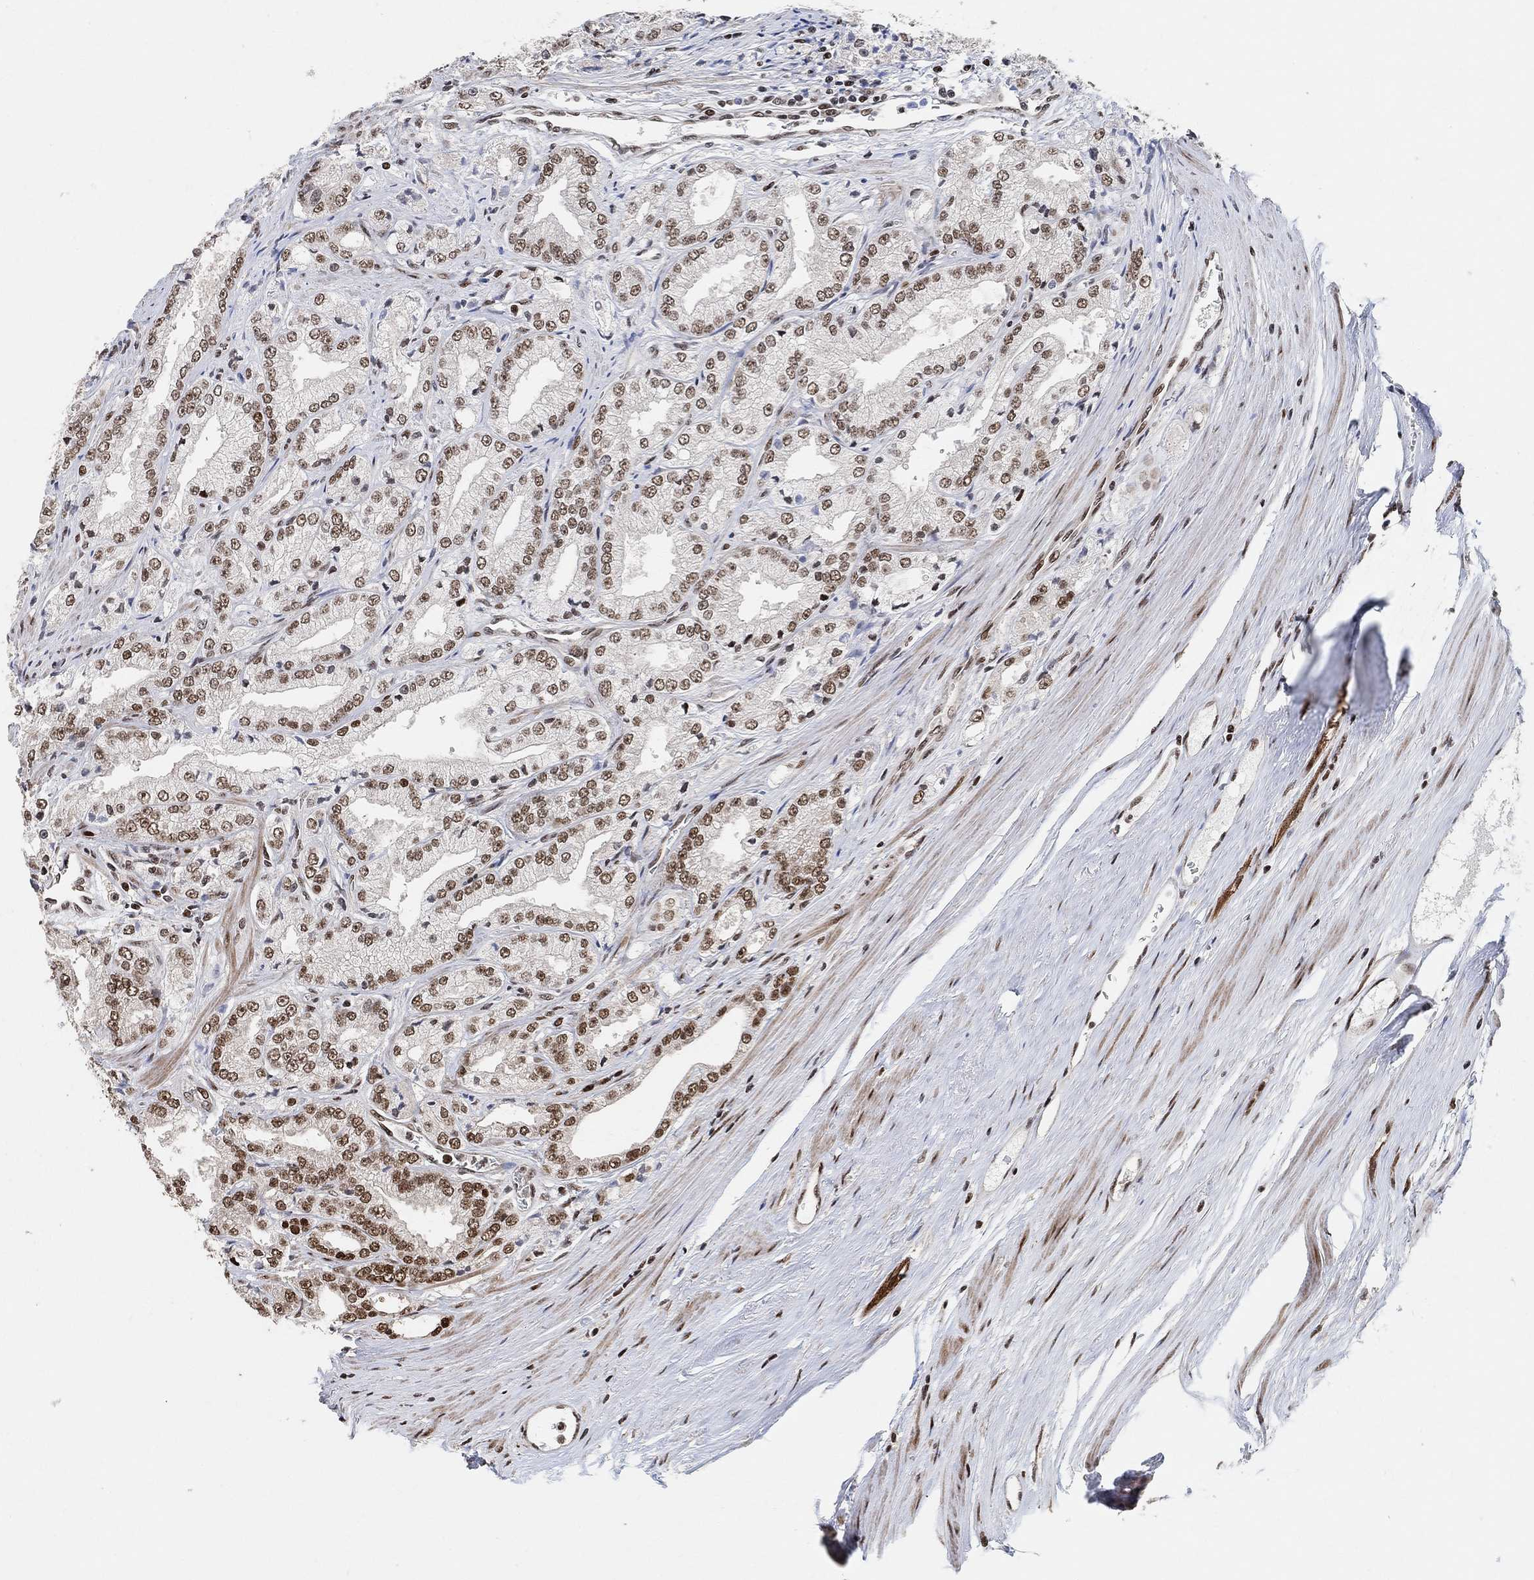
{"staining": {"intensity": "moderate", "quantity": ">75%", "location": "nuclear"}, "tissue": "prostate cancer", "cell_type": "Tumor cells", "image_type": "cancer", "snomed": [{"axis": "morphology", "description": "Adenocarcinoma, NOS"}, {"axis": "morphology", "description": "Adenocarcinoma, High grade"}, {"axis": "topography", "description": "Prostate"}], "caption": "This micrograph displays immunohistochemistry staining of human adenocarcinoma (prostate), with medium moderate nuclear staining in approximately >75% of tumor cells.", "gene": "E4F1", "patient": {"sex": "male", "age": 70}}